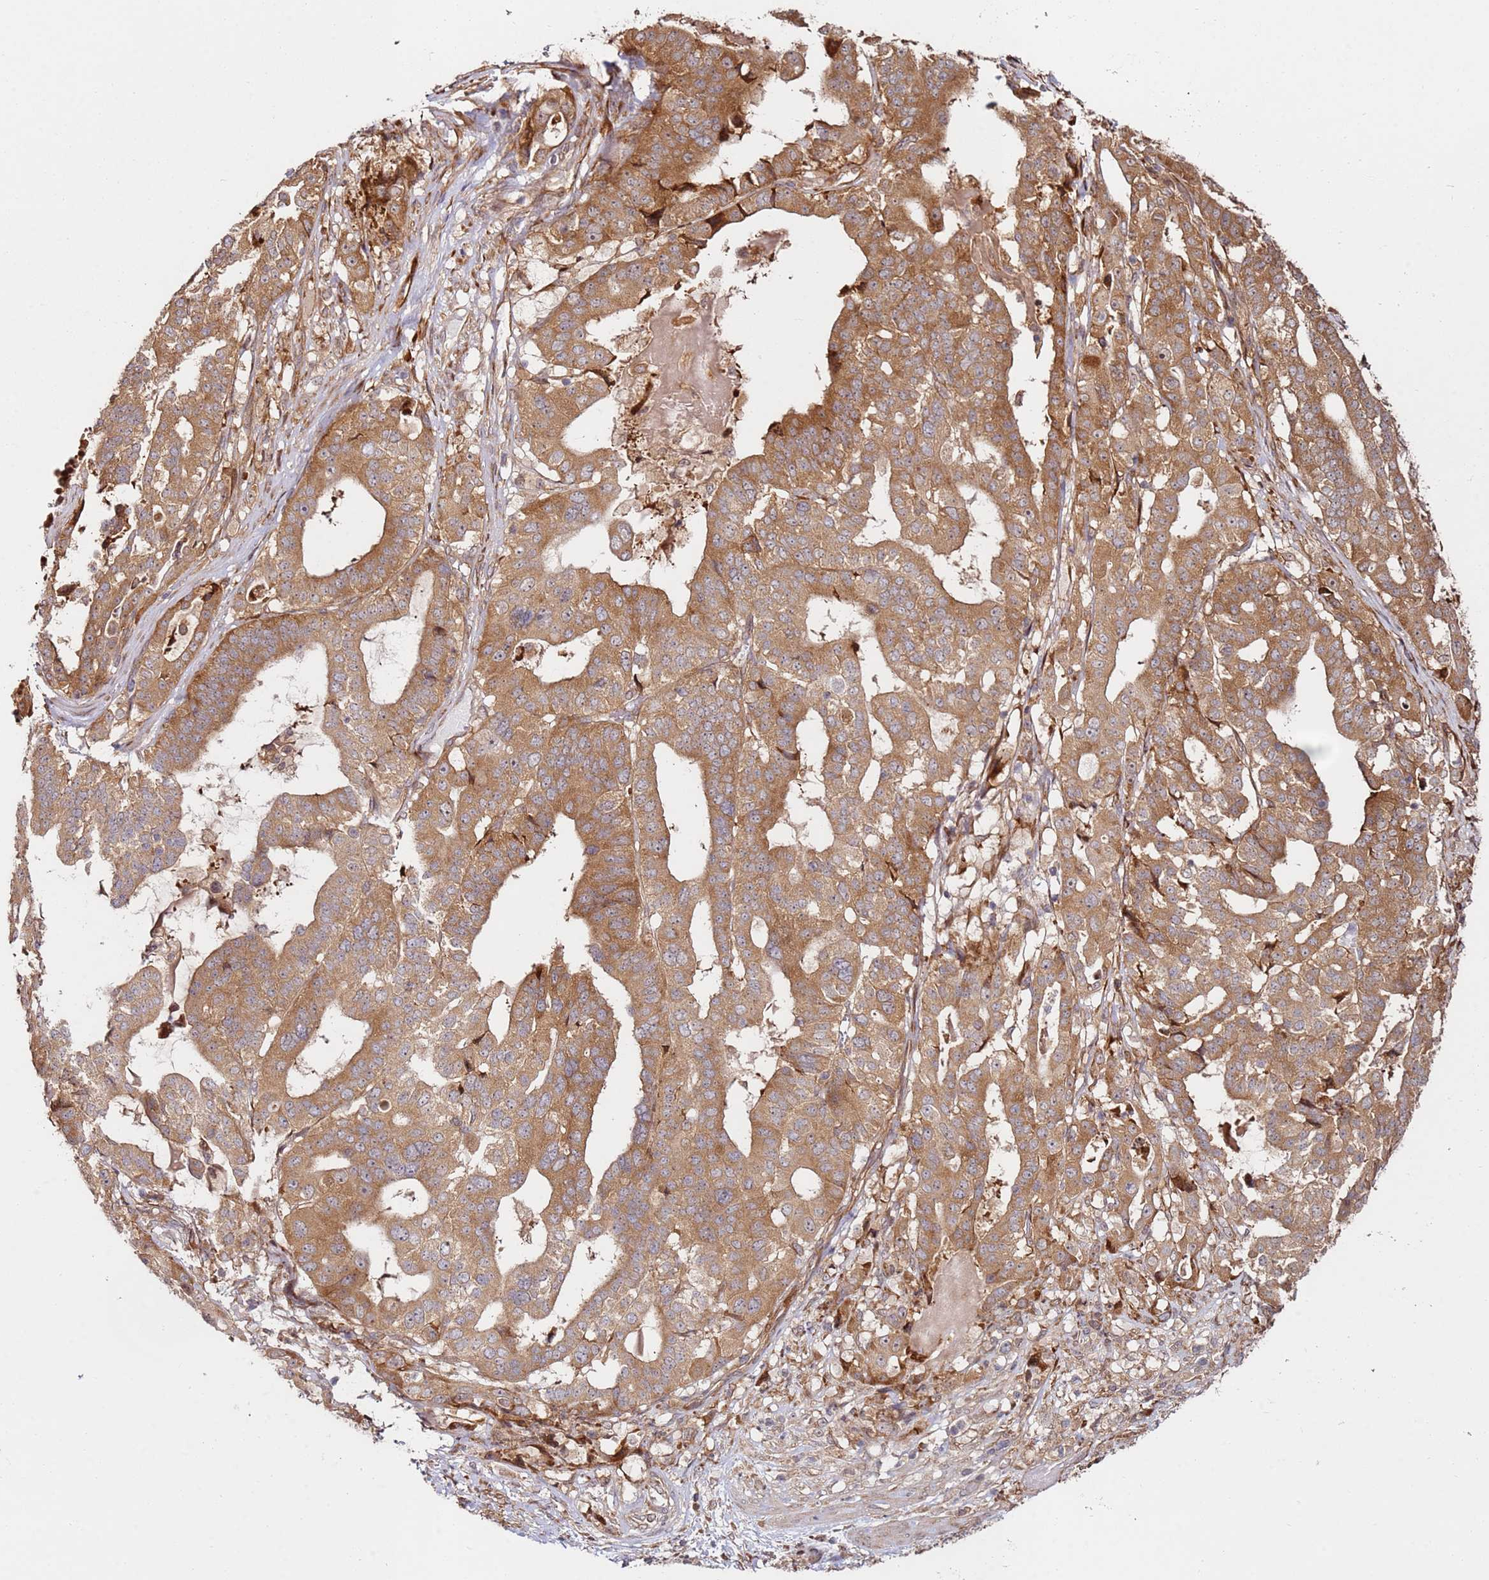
{"staining": {"intensity": "moderate", "quantity": ">75%", "location": "cytoplasmic/membranous"}, "tissue": "stomach cancer", "cell_type": "Tumor cells", "image_type": "cancer", "snomed": [{"axis": "morphology", "description": "Adenocarcinoma, NOS"}, {"axis": "topography", "description": "Stomach"}], "caption": "Brown immunohistochemical staining in human stomach adenocarcinoma shows moderate cytoplasmic/membranous positivity in approximately >75% of tumor cells. (DAB (3,3'-diaminobenzidine) IHC with brightfield microscopy, high magnification).", "gene": "RPS3A", "patient": {"sex": "male", "age": 48}}